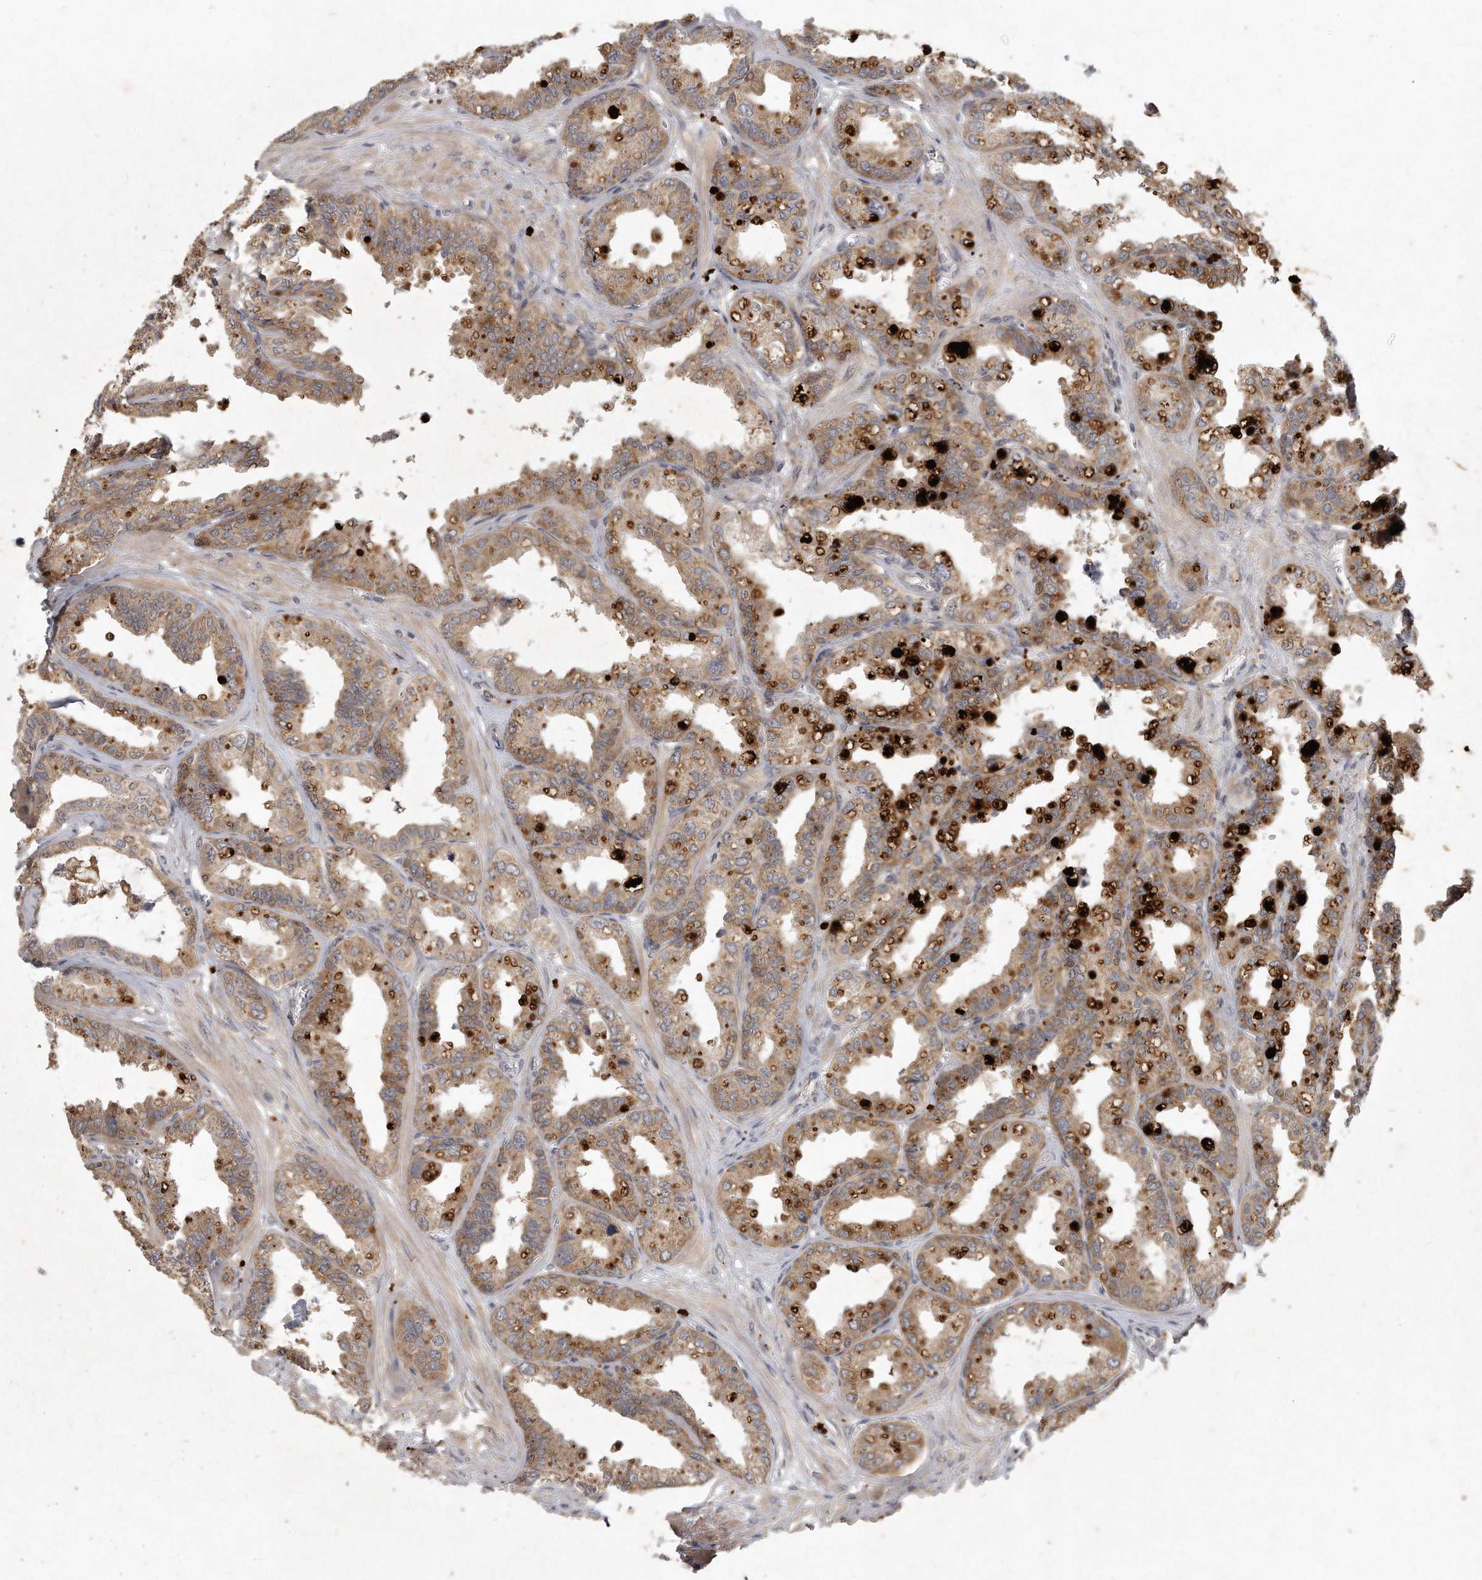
{"staining": {"intensity": "moderate", "quantity": ">75%", "location": "cytoplasmic/membranous"}, "tissue": "seminal vesicle", "cell_type": "Glandular cells", "image_type": "normal", "snomed": [{"axis": "morphology", "description": "Normal tissue, NOS"}, {"axis": "topography", "description": "Prostate"}, {"axis": "topography", "description": "Seminal veicle"}], "caption": "Protein expression analysis of unremarkable human seminal vesicle reveals moderate cytoplasmic/membranous expression in about >75% of glandular cells. (IHC, brightfield microscopy, high magnification).", "gene": "LGALS8", "patient": {"sex": "male", "age": 51}}